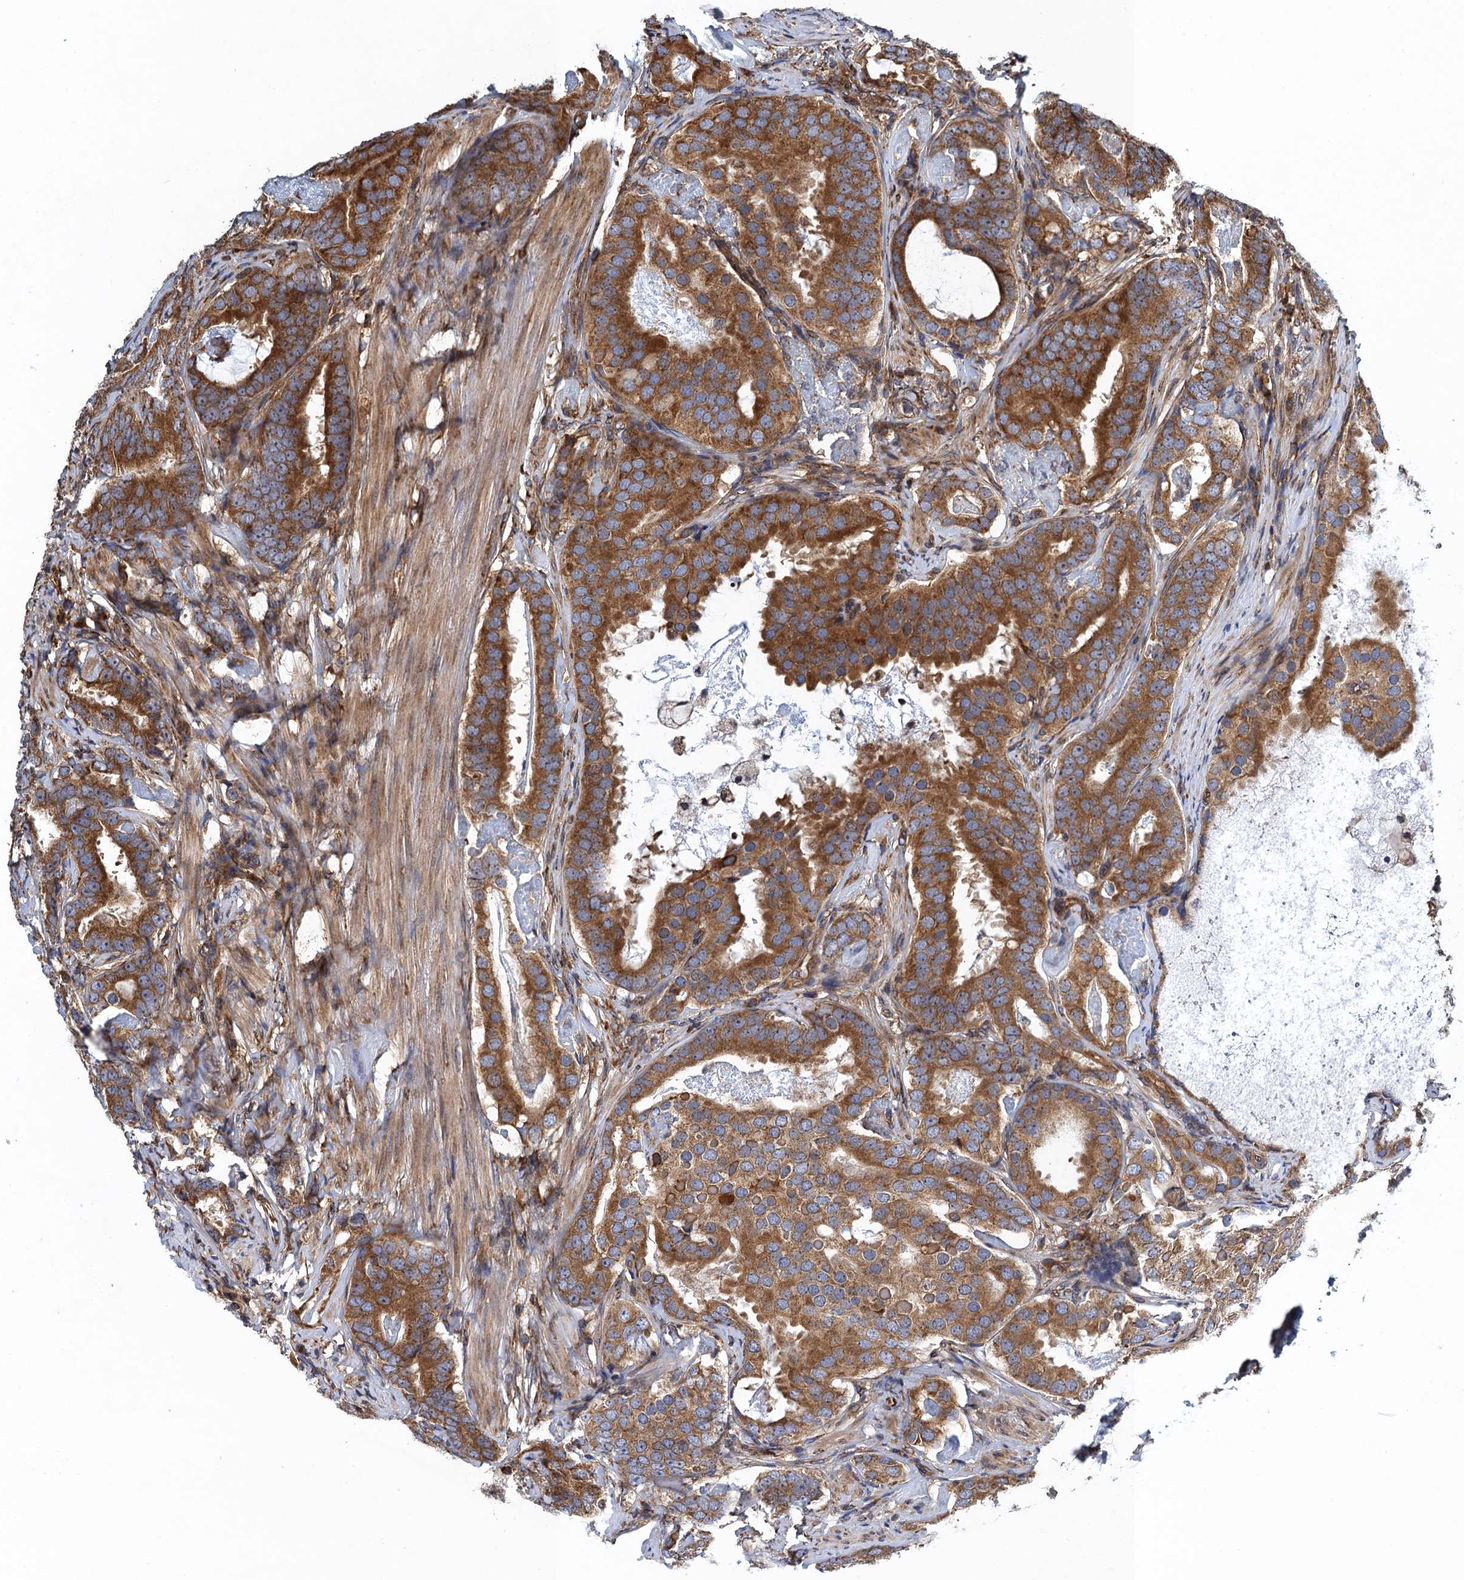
{"staining": {"intensity": "moderate", "quantity": ">75%", "location": "cytoplasmic/membranous"}, "tissue": "prostate cancer", "cell_type": "Tumor cells", "image_type": "cancer", "snomed": [{"axis": "morphology", "description": "Adenocarcinoma, Low grade"}, {"axis": "topography", "description": "Prostate"}], "caption": "Prostate adenocarcinoma (low-grade) tissue shows moderate cytoplasmic/membranous staining in approximately >75% of tumor cells, visualized by immunohistochemistry.", "gene": "MDM1", "patient": {"sex": "male", "age": 71}}